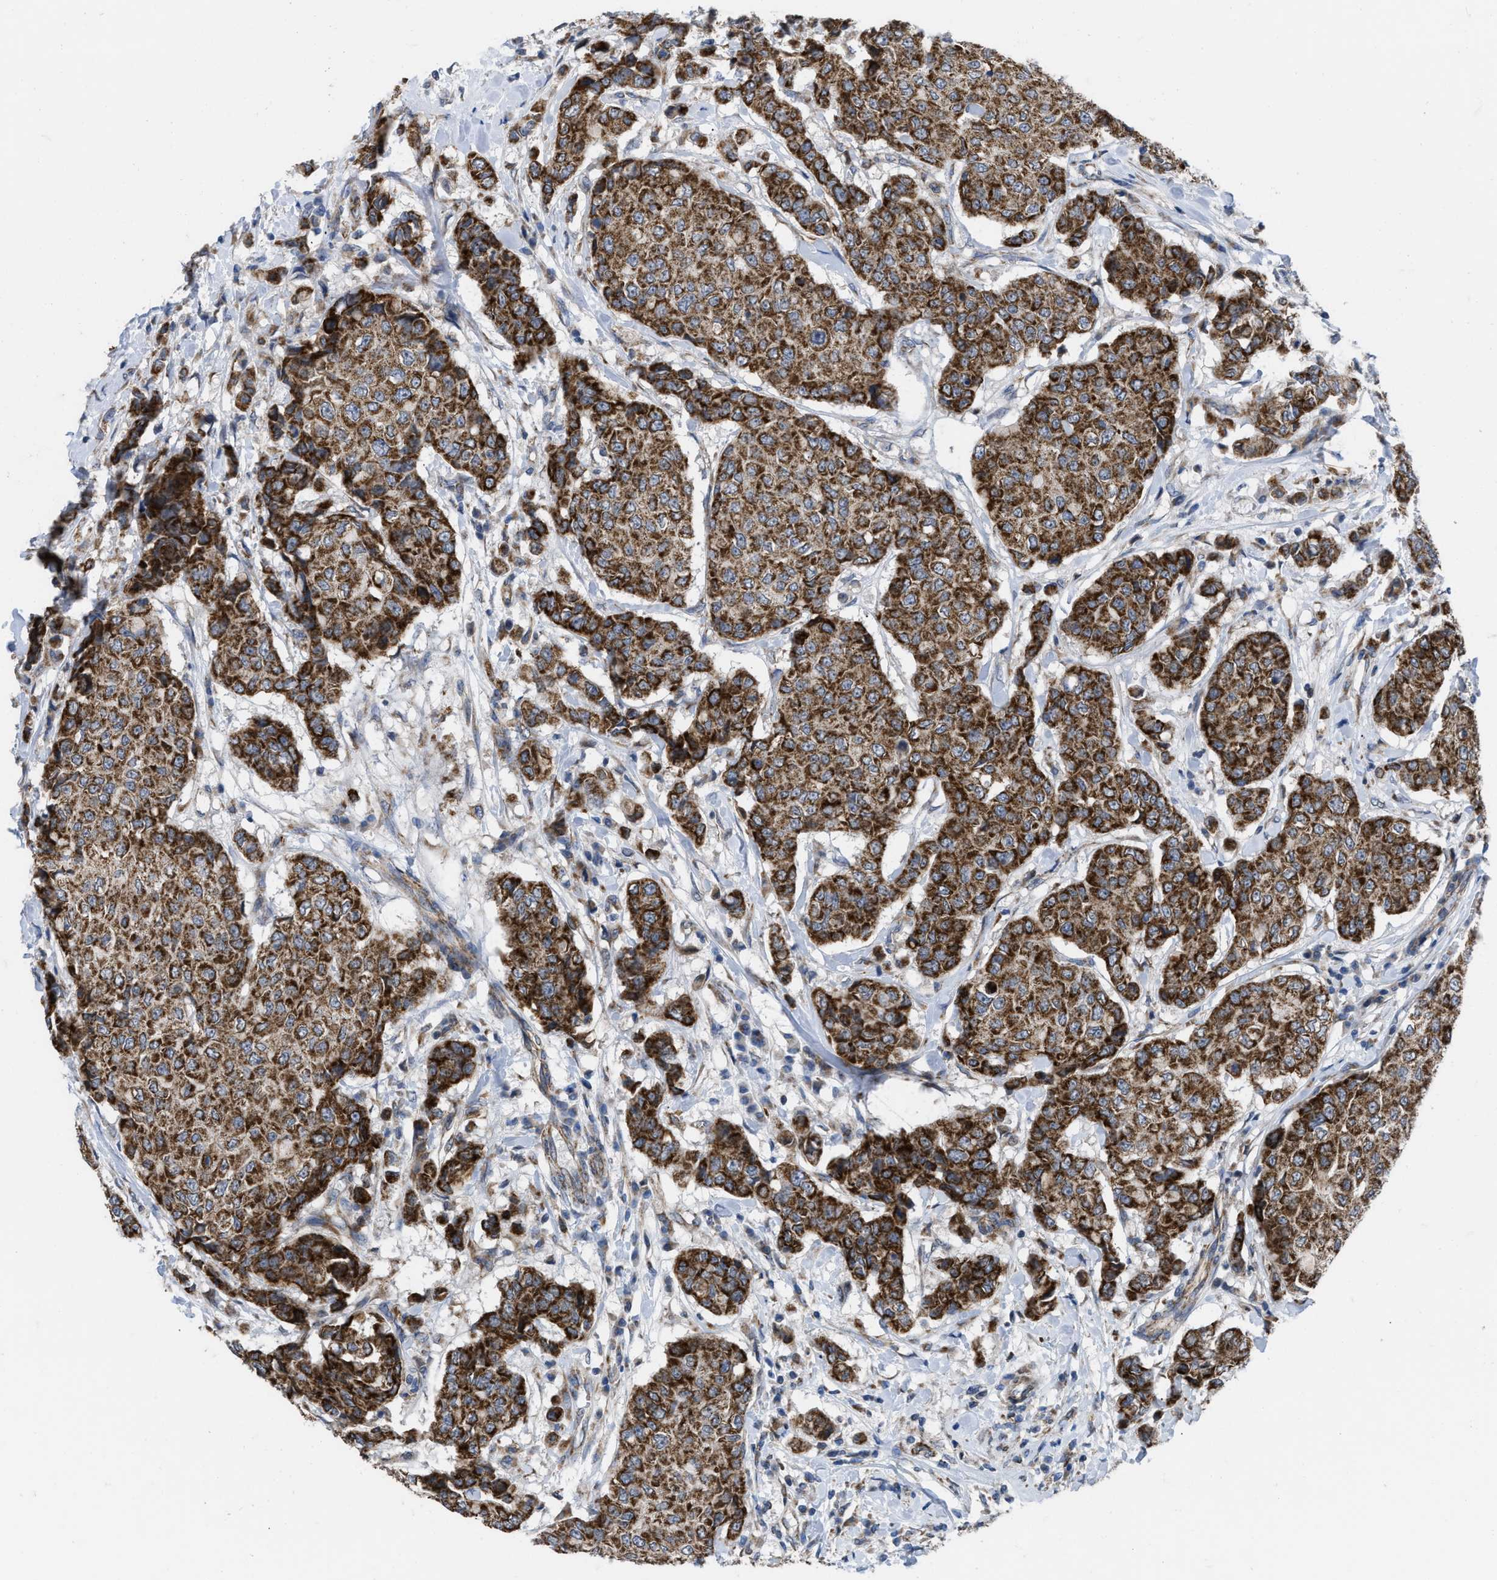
{"staining": {"intensity": "moderate", "quantity": ">75%", "location": "cytoplasmic/membranous"}, "tissue": "breast cancer", "cell_type": "Tumor cells", "image_type": "cancer", "snomed": [{"axis": "morphology", "description": "Duct carcinoma"}, {"axis": "topography", "description": "Breast"}], "caption": "This is an image of IHC staining of breast cancer (invasive ductal carcinoma), which shows moderate expression in the cytoplasmic/membranous of tumor cells.", "gene": "AKAP1", "patient": {"sex": "female", "age": 27}}